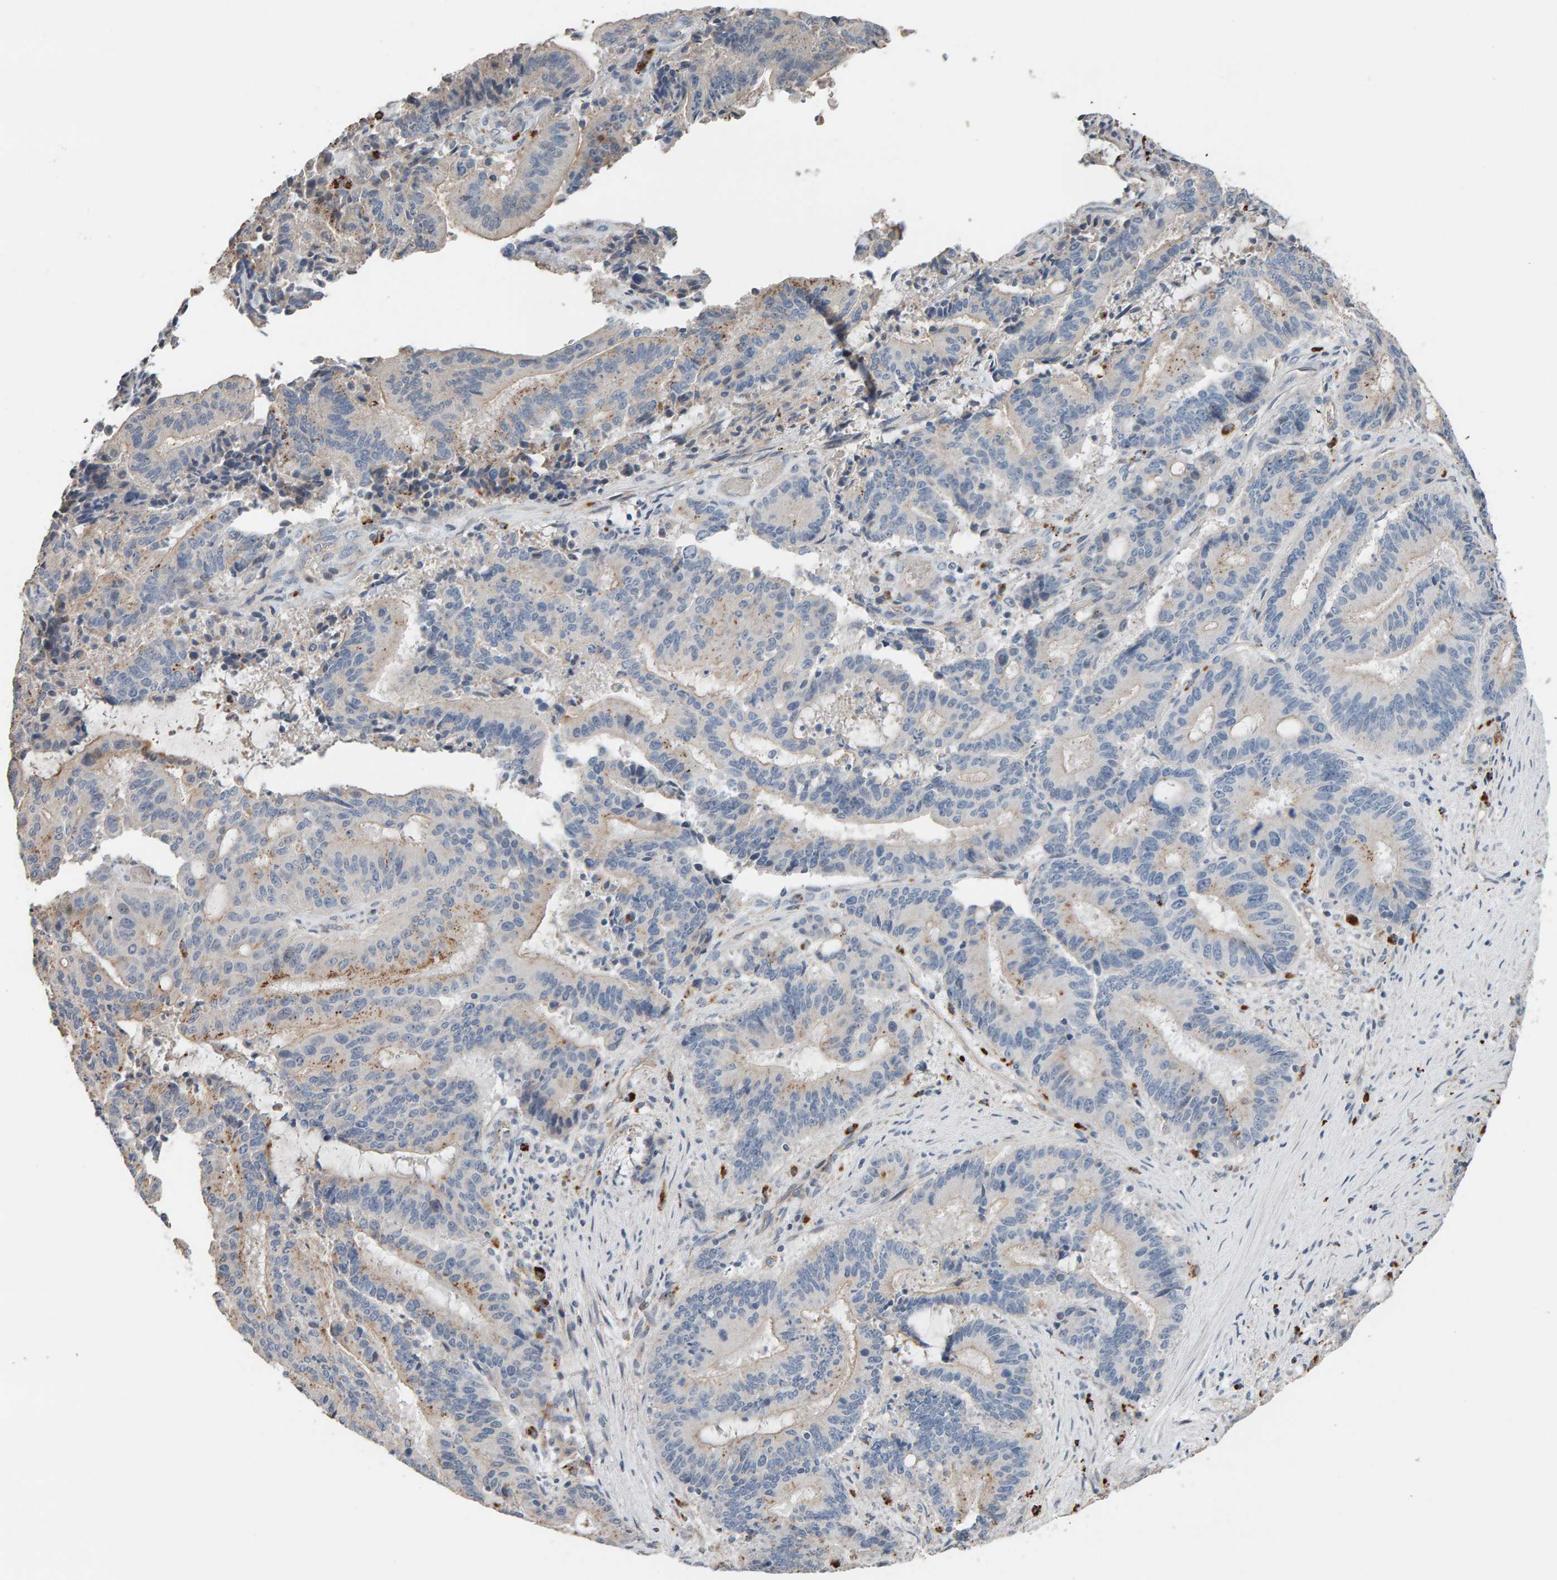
{"staining": {"intensity": "moderate", "quantity": "<25%", "location": "cytoplasmic/membranous"}, "tissue": "liver cancer", "cell_type": "Tumor cells", "image_type": "cancer", "snomed": [{"axis": "morphology", "description": "Normal tissue, NOS"}, {"axis": "morphology", "description": "Cholangiocarcinoma"}, {"axis": "topography", "description": "Liver"}, {"axis": "topography", "description": "Peripheral nerve tissue"}], "caption": "Immunohistochemical staining of liver cancer displays moderate cytoplasmic/membranous protein expression in about <25% of tumor cells.", "gene": "IPPK", "patient": {"sex": "female", "age": 73}}